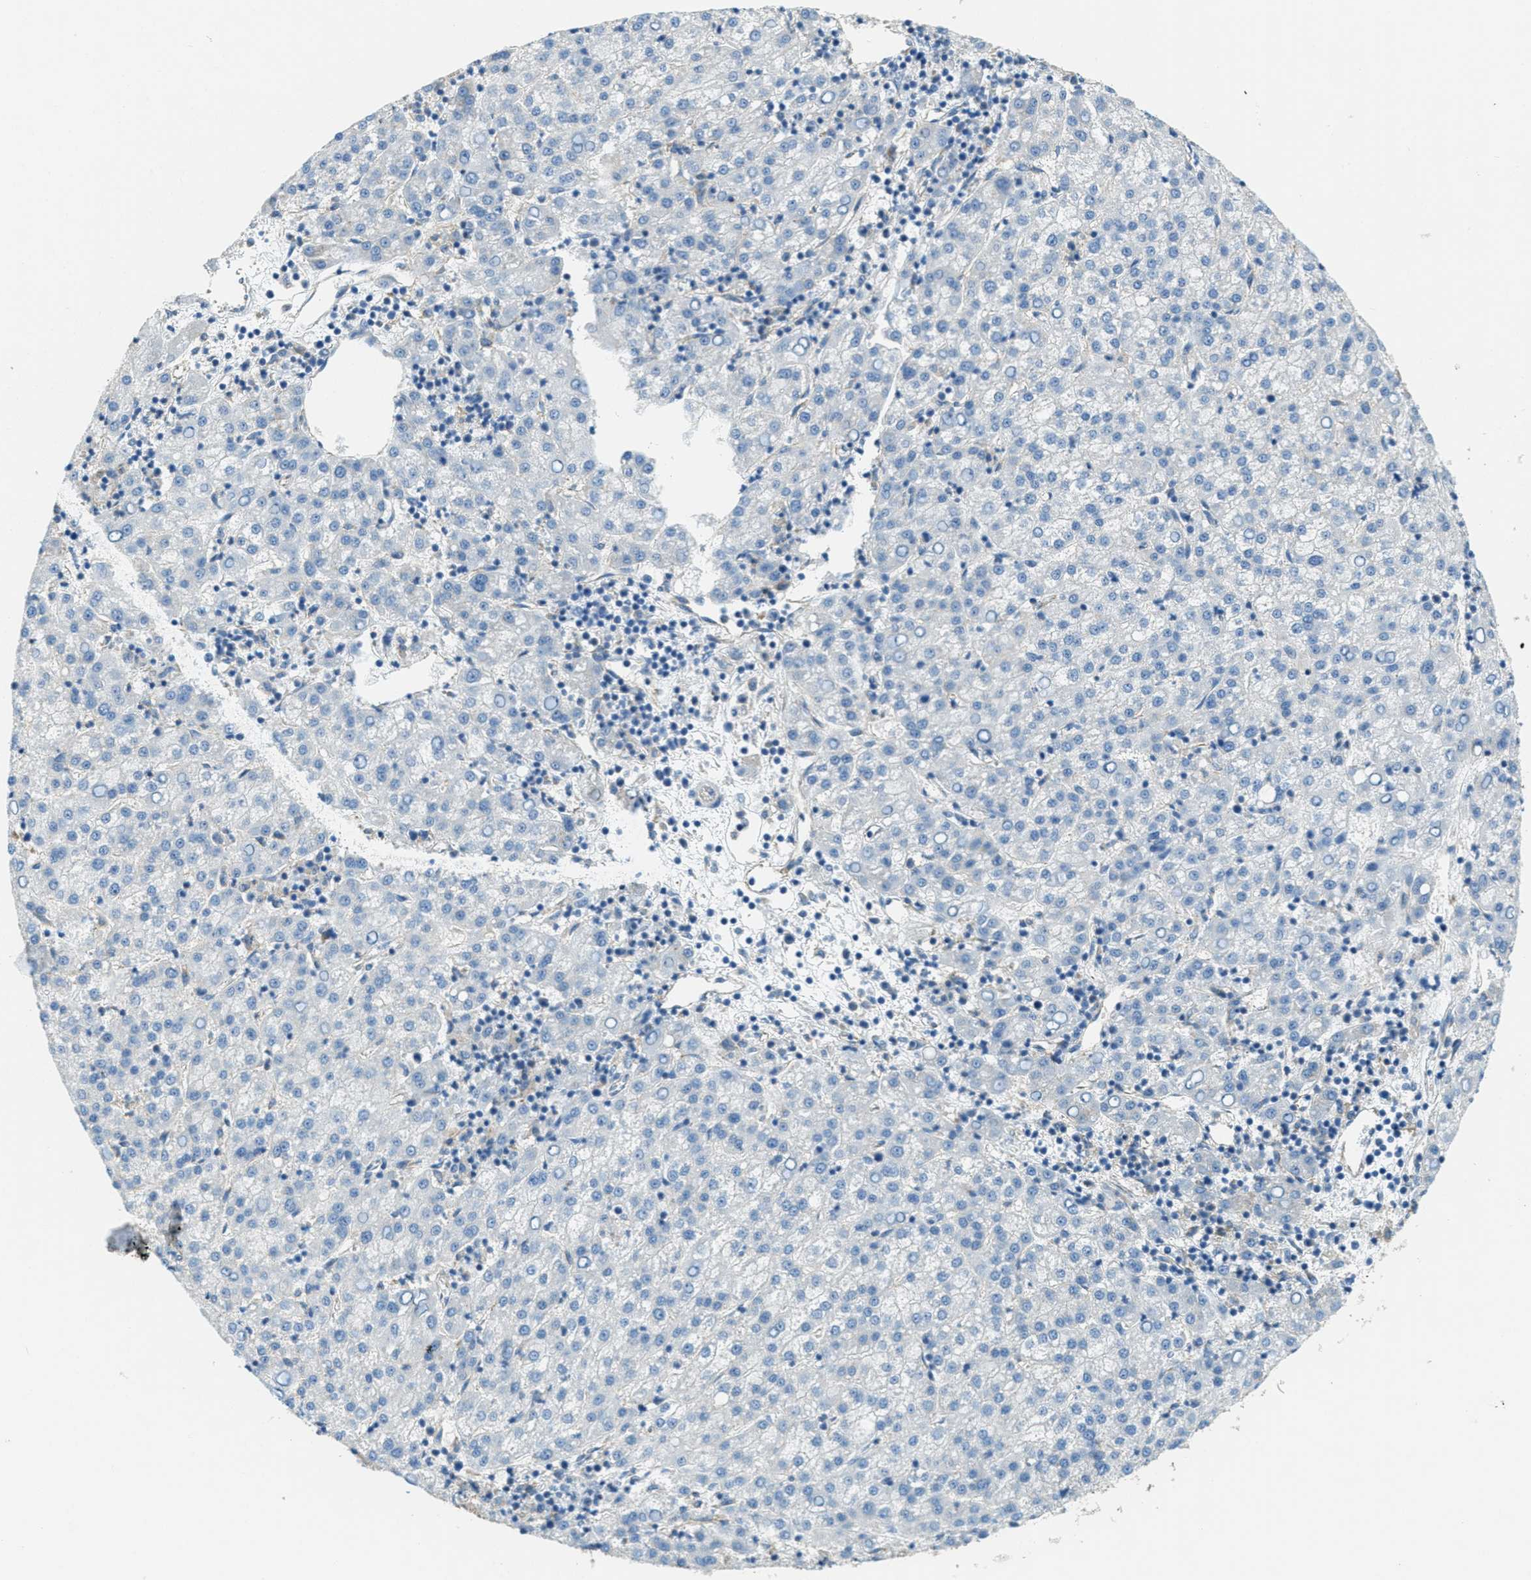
{"staining": {"intensity": "negative", "quantity": "none", "location": "none"}, "tissue": "liver cancer", "cell_type": "Tumor cells", "image_type": "cancer", "snomed": [{"axis": "morphology", "description": "Carcinoma, Hepatocellular, NOS"}, {"axis": "topography", "description": "Liver"}], "caption": "Protein analysis of liver hepatocellular carcinoma reveals no significant expression in tumor cells.", "gene": "AP2B1", "patient": {"sex": "female", "age": 58}}